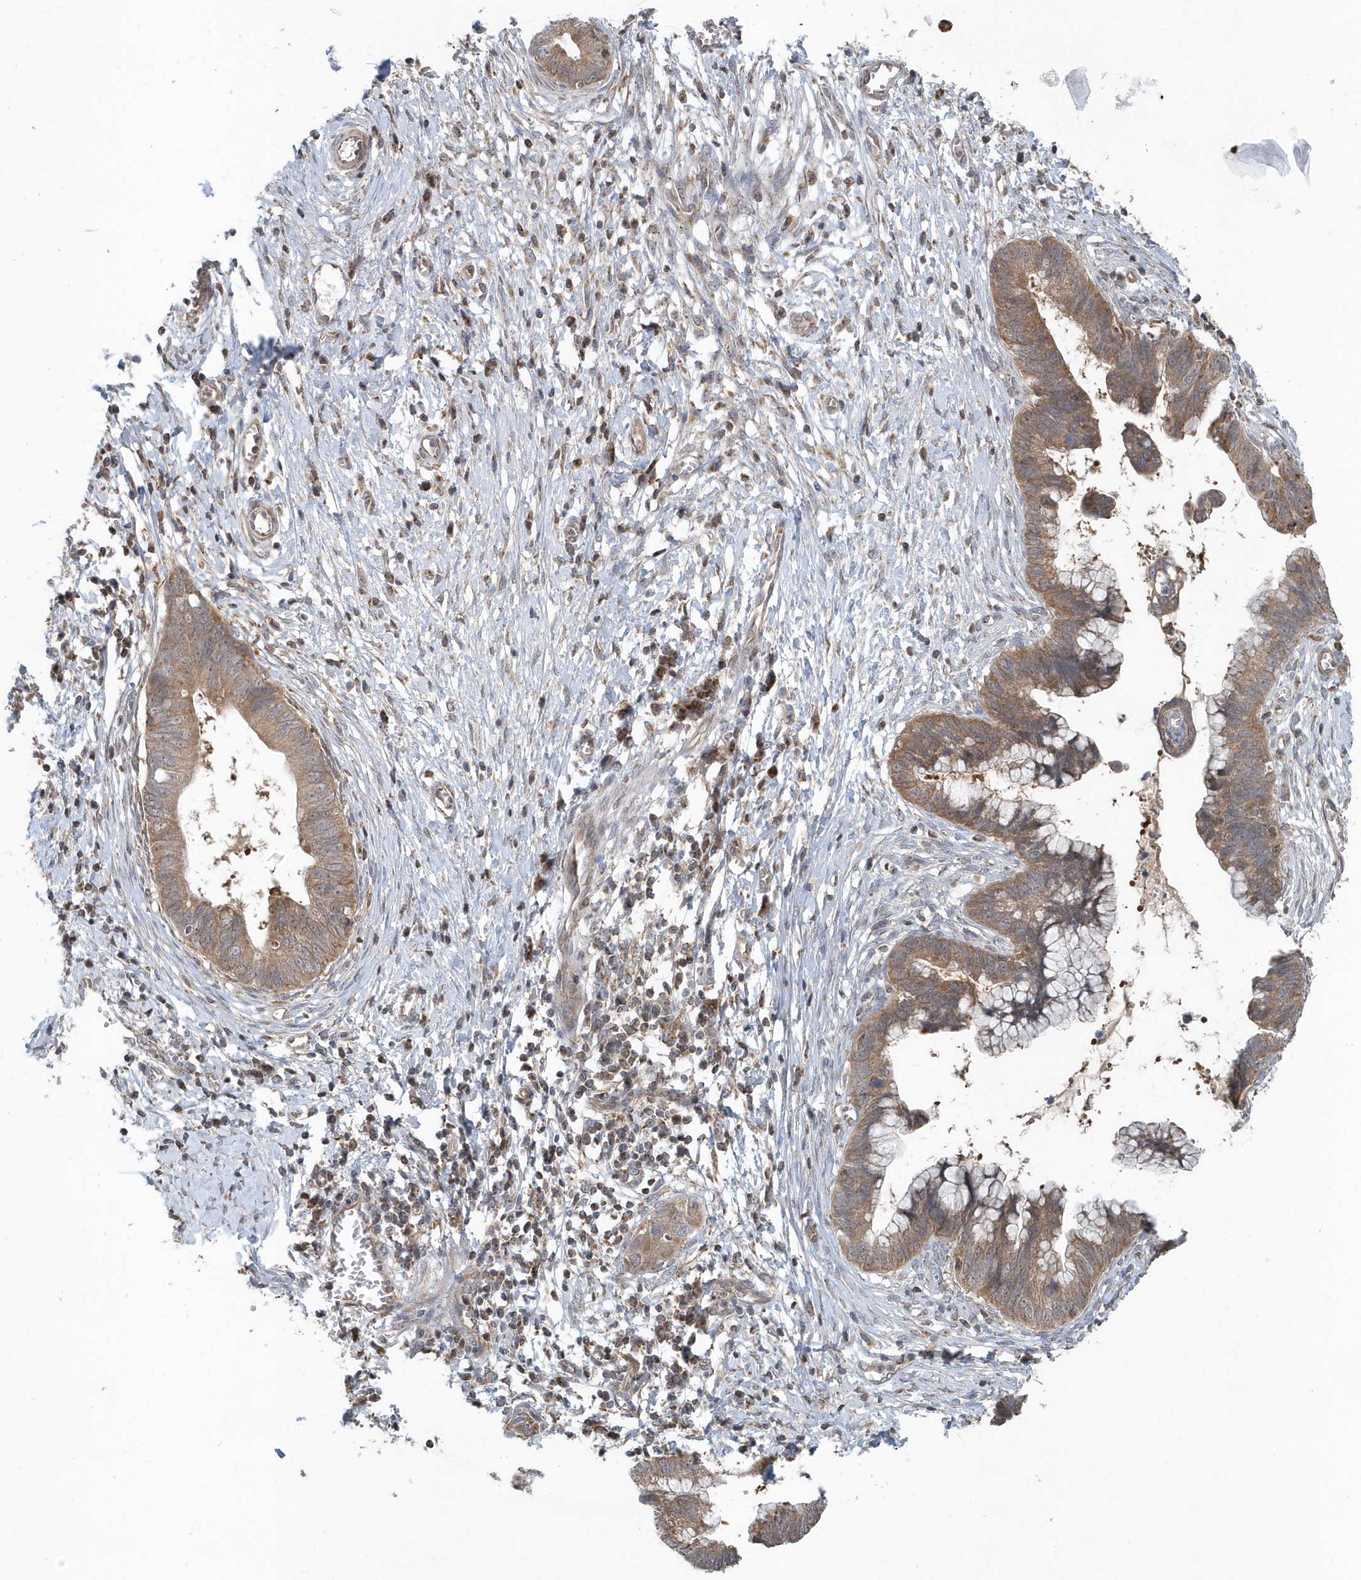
{"staining": {"intensity": "moderate", "quantity": ">75%", "location": "cytoplasmic/membranous"}, "tissue": "cervical cancer", "cell_type": "Tumor cells", "image_type": "cancer", "snomed": [{"axis": "morphology", "description": "Adenocarcinoma, NOS"}, {"axis": "topography", "description": "Cervix"}], "caption": "Brown immunohistochemical staining in human adenocarcinoma (cervical) shows moderate cytoplasmic/membranous staining in approximately >75% of tumor cells. The staining was performed using DAB to visualize the protein expression in brown, while the nuclei were stained in blue with hematoxylin (Magnification: 20x).", "gene": "PPP1R7", "patient": {"sex": "female", "age": 44}}